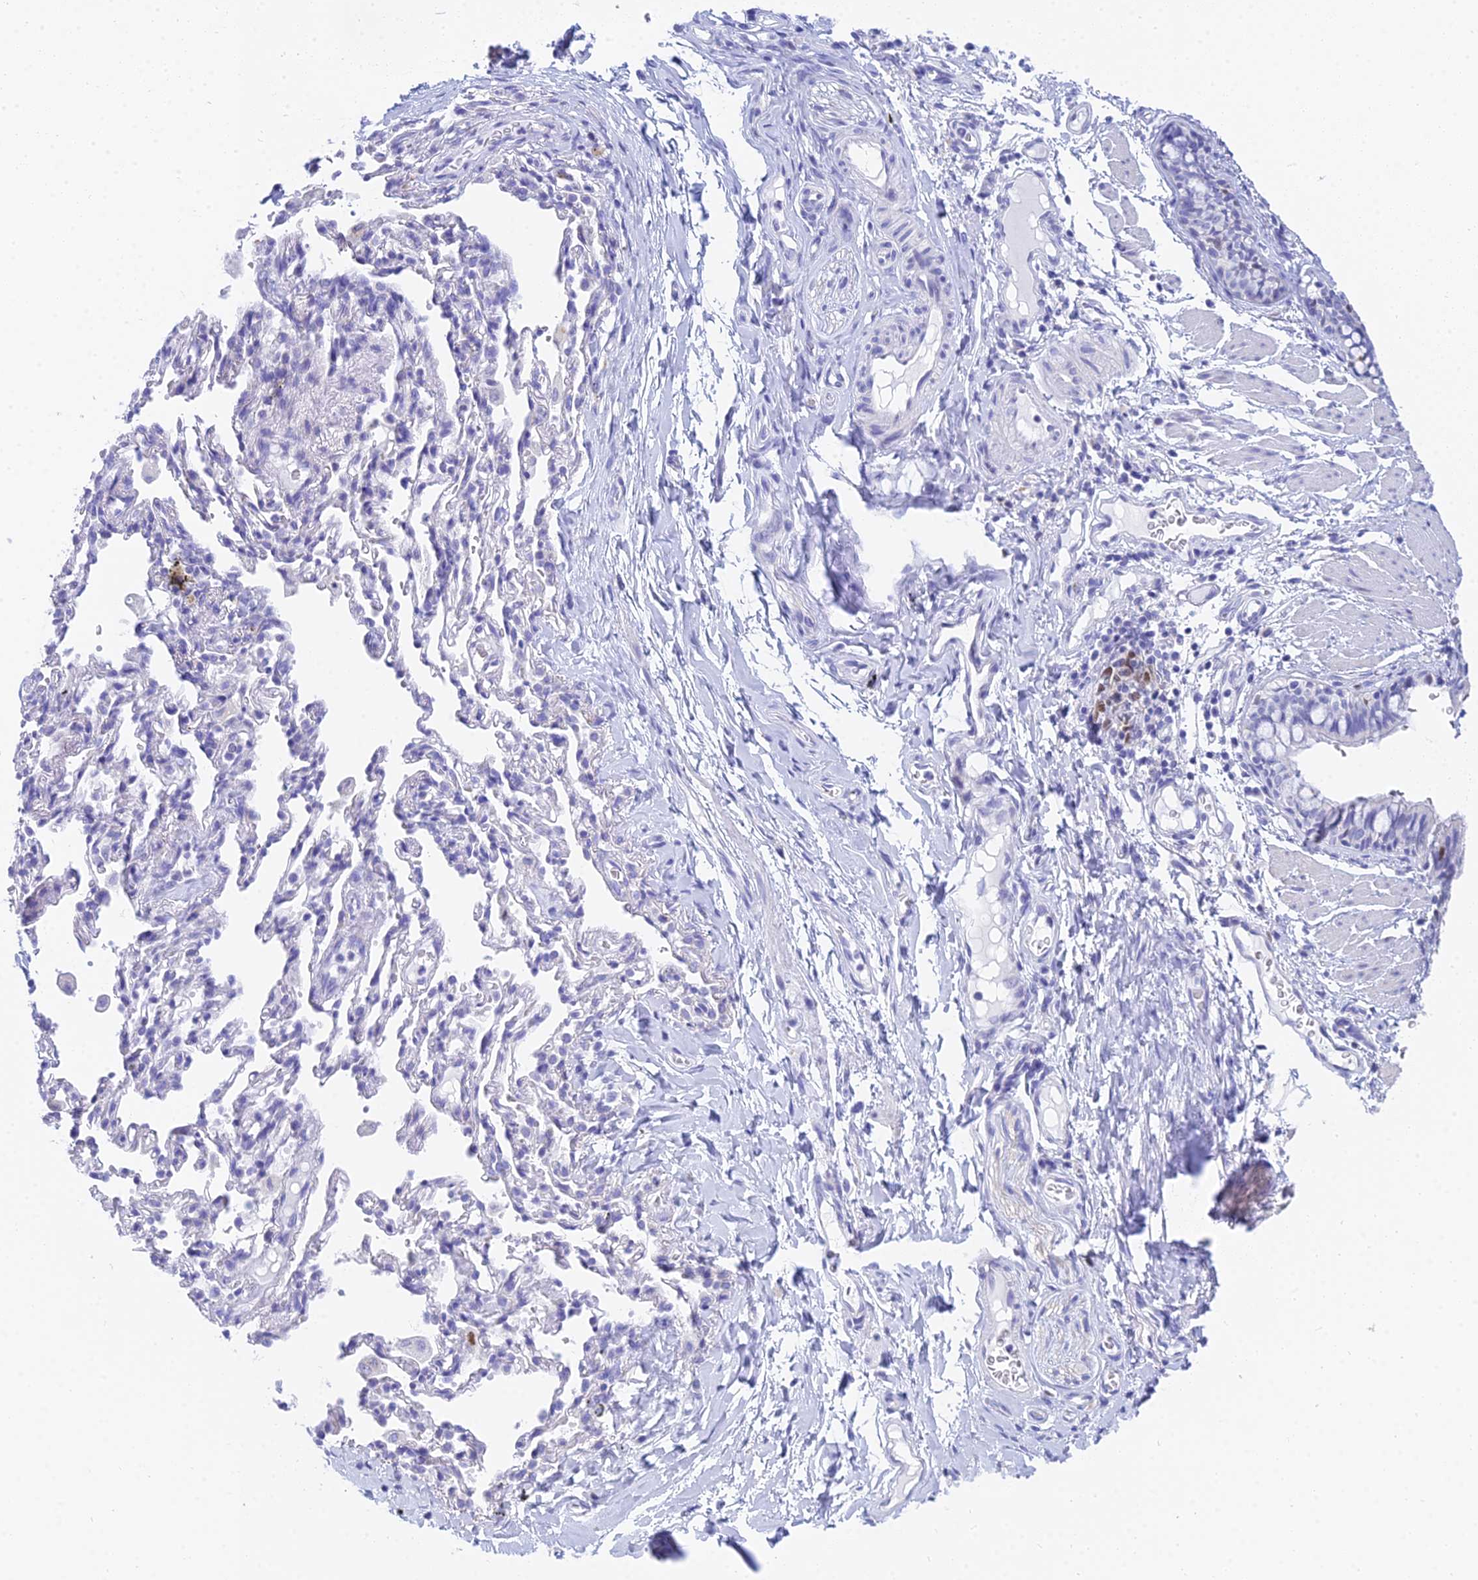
{"staining": {"intensity": "negative", "quantity": "none", "location": "none"}, "tissue": "bronchus", "cell_type": "Respiratory epithelial cells", "image_type": "normal", "snomed": [{"axis": "morphology", "description": "Normal tissue, NOS"}, {"axis": "topography", "description": "Cartilage tissue"}, {"axis": "topography", "description": "Bronchus"}], "caption": "IHC photomicrograph of normal bronchus stained for a protein (brown), which displays no staining in respiratory epithelial cells.", "gene": "MCM2", "patient": {"sex": "female", "age": 36}}